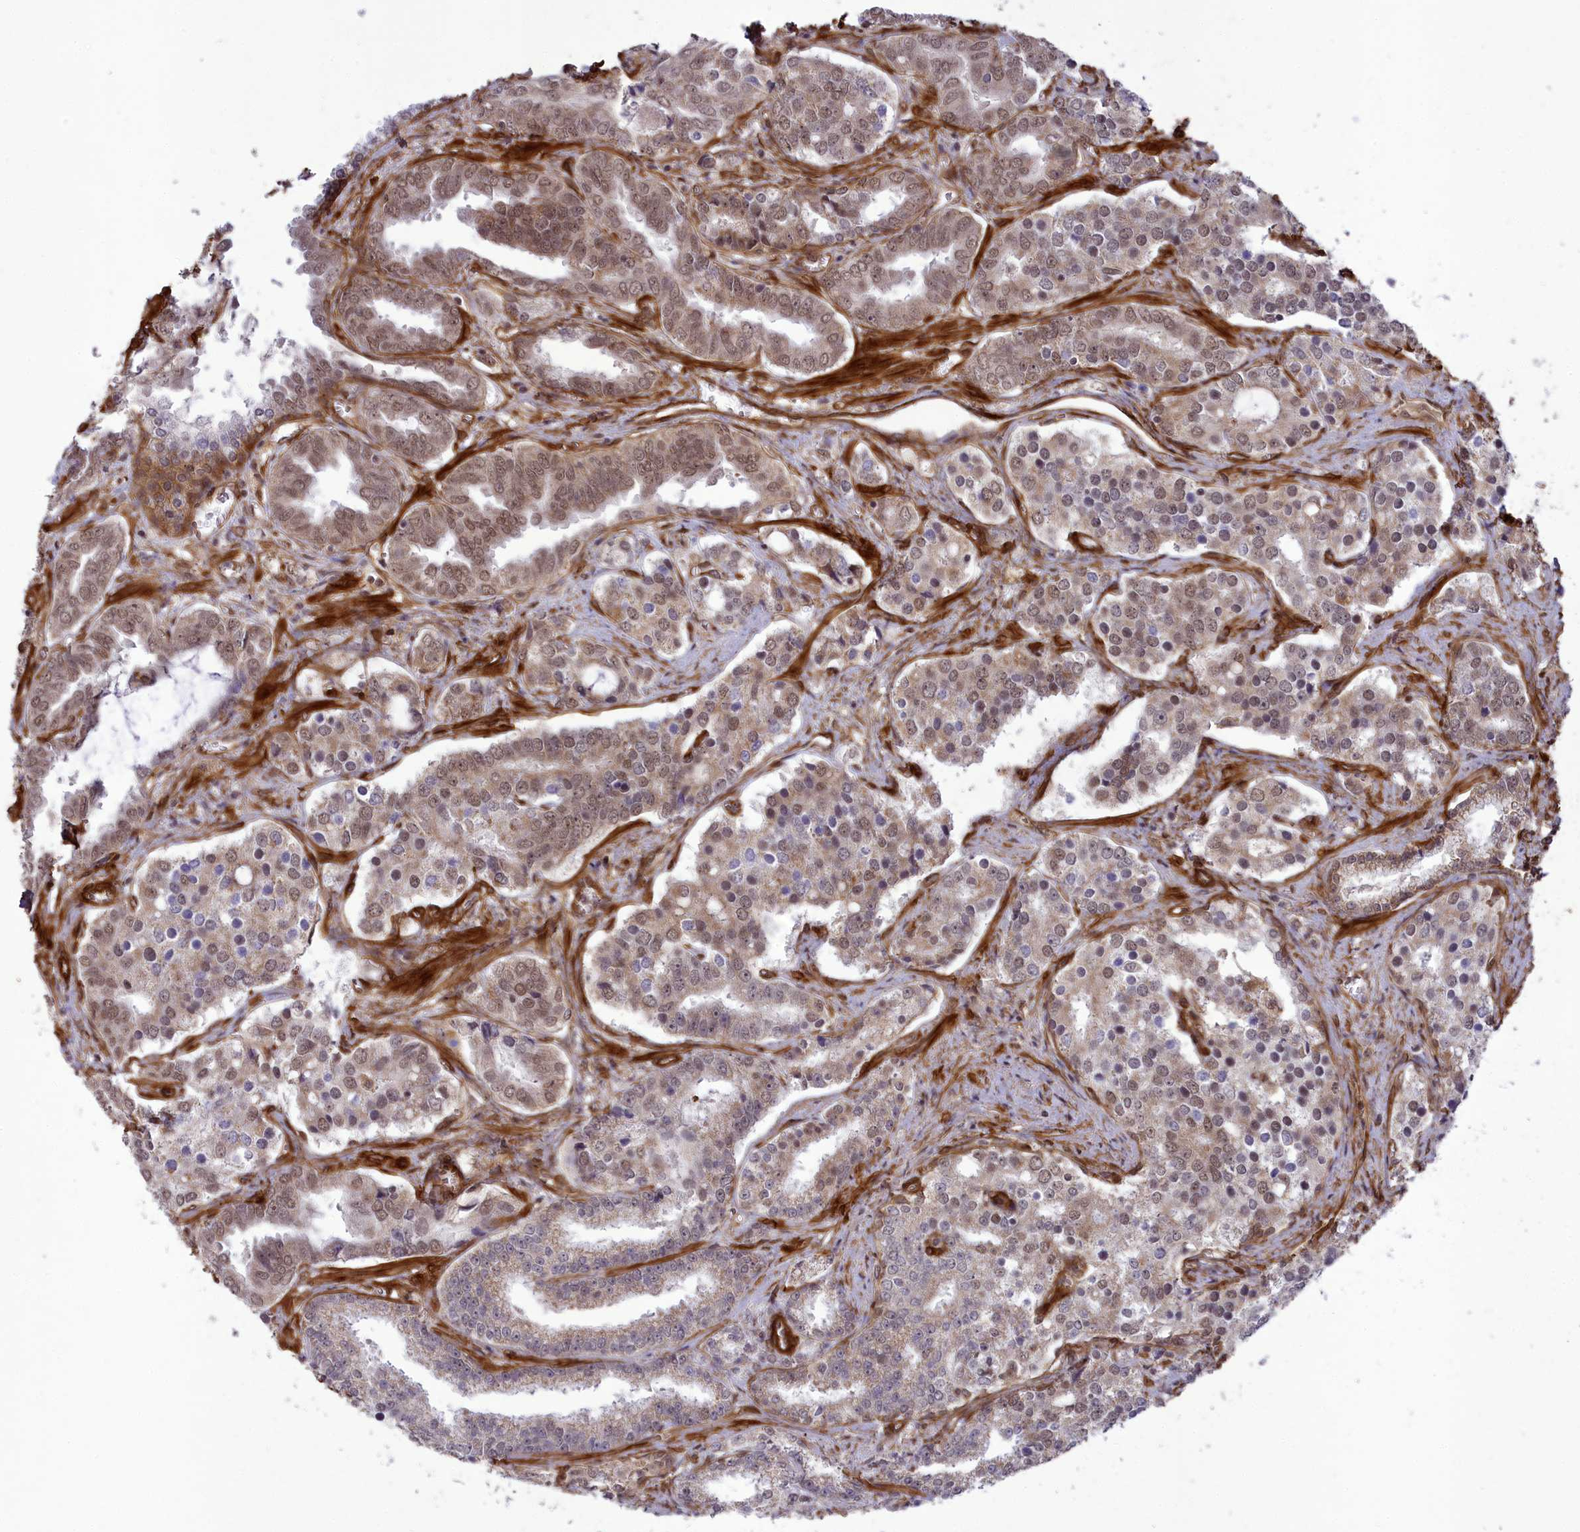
{"staining": {"intensity": "weak", "quantity": ">75%", "location": "nuclear"}, "tissue": "prostate cancer", "cell_type": "Tumor cells", "image_type": "cancer", "snomed": [{"axis": "morphology", "description": "Adenocarcinoma, High grade"}, {"axis": "topography", "description": "Prostate"}], "caption": "This is a micrograph of immunohistochemistry (IHC) staining of prostate cancer, which shows weak positivity in the nuclear of tumor cells.", "gene": "TNS1", "patient": {"sex": "male", "age": 67}}